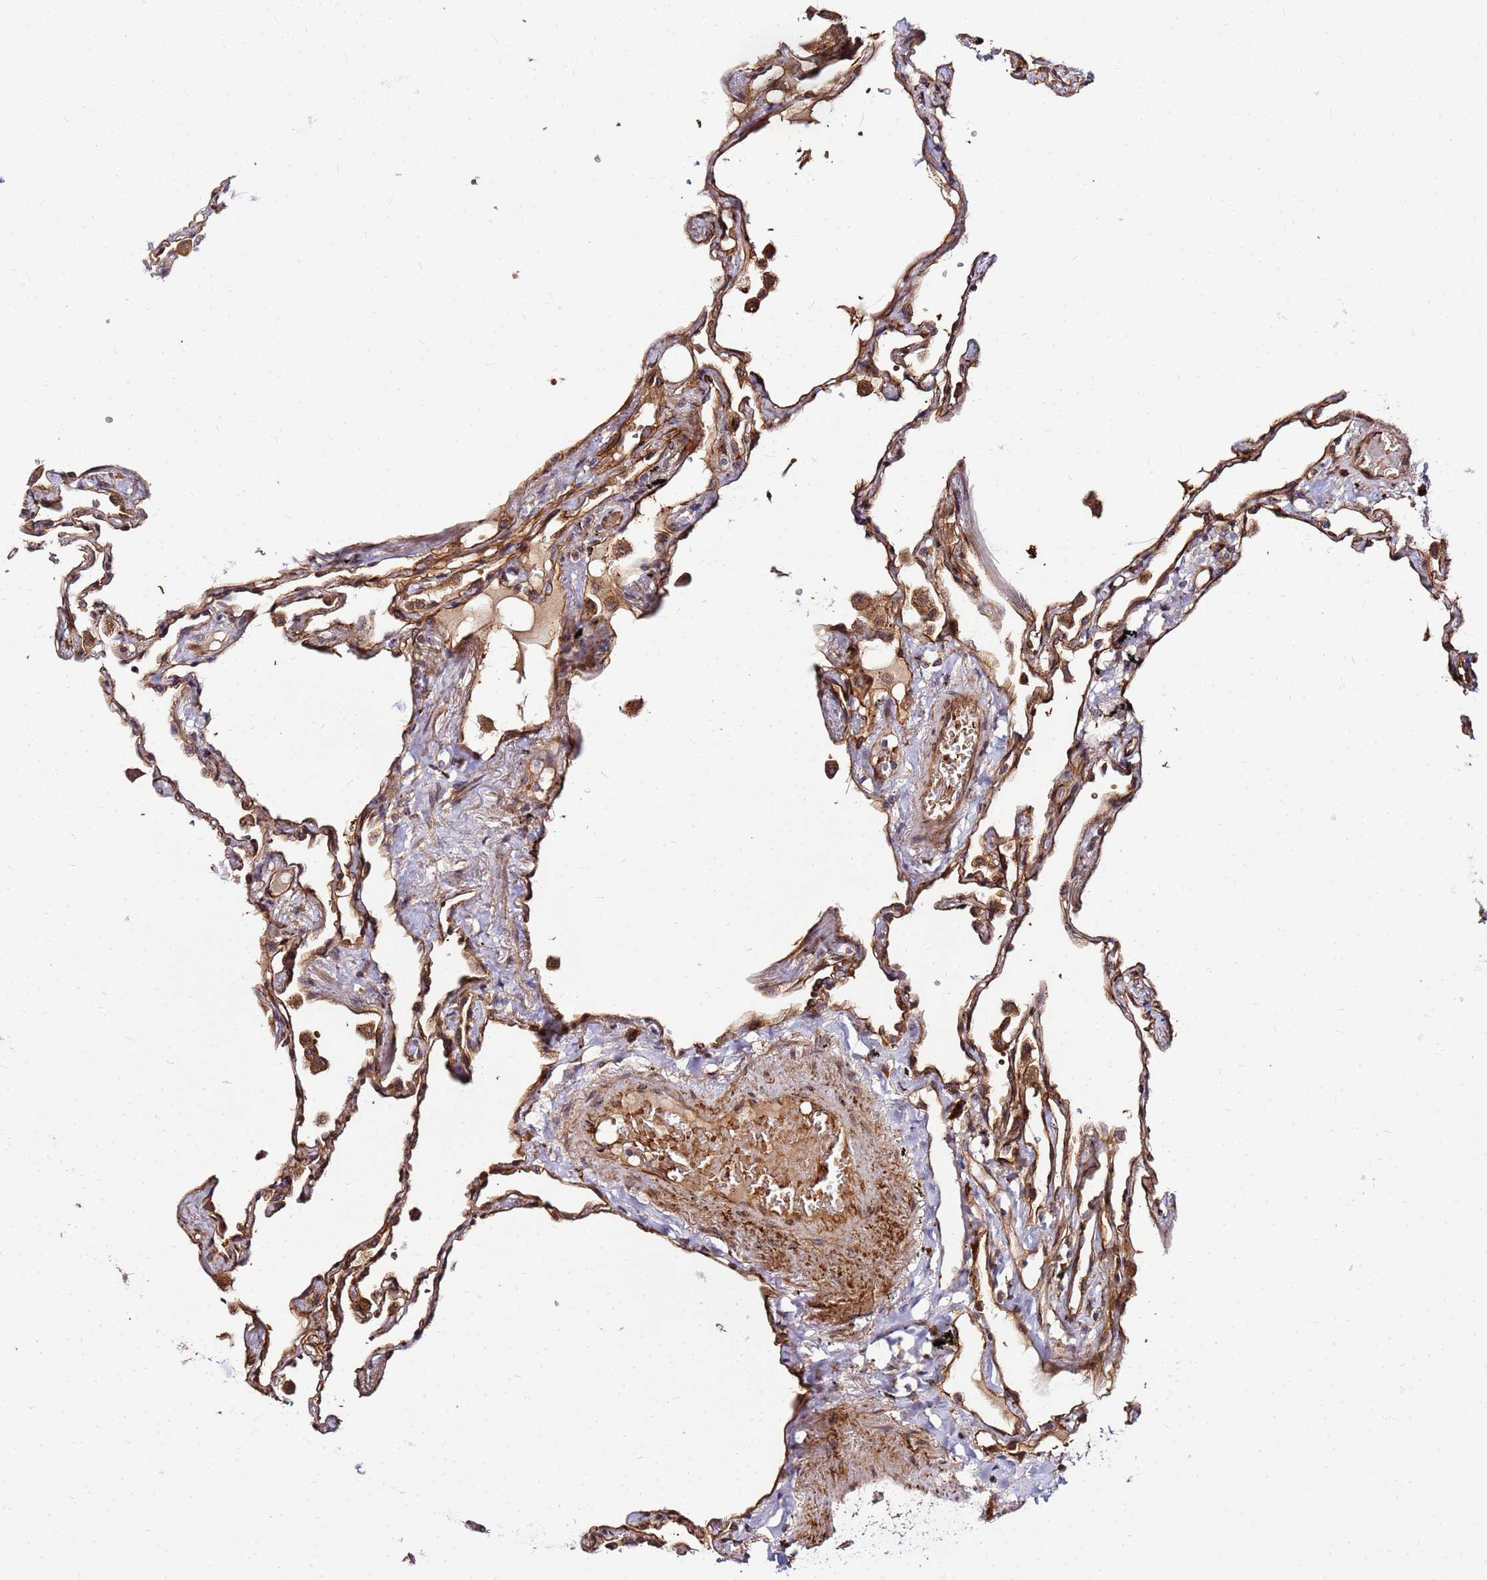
{"staining": {"intensity": "strong", "quantity": ">75%", "location": "cytoplasmic/membranous"}, "tissue": "lung", "cell_type": "Alveolar cells", "image_type": "normal", "snomed": [{"axis": "morphology", "description": "Normal tissue, NOS"}, {"axis": "topography", "description": "Lung"}], "caption": "A high amount of strong cytoplasmic/membranous positivity is identified in about >75% of alveolar cells in normal lung. (Stains: DAB in brown, nuclei in blue, Microscopy: brightfield microscopy at high magnification).", "gene": "WWC2", "patient": {"sex": "female", "age": 67}}